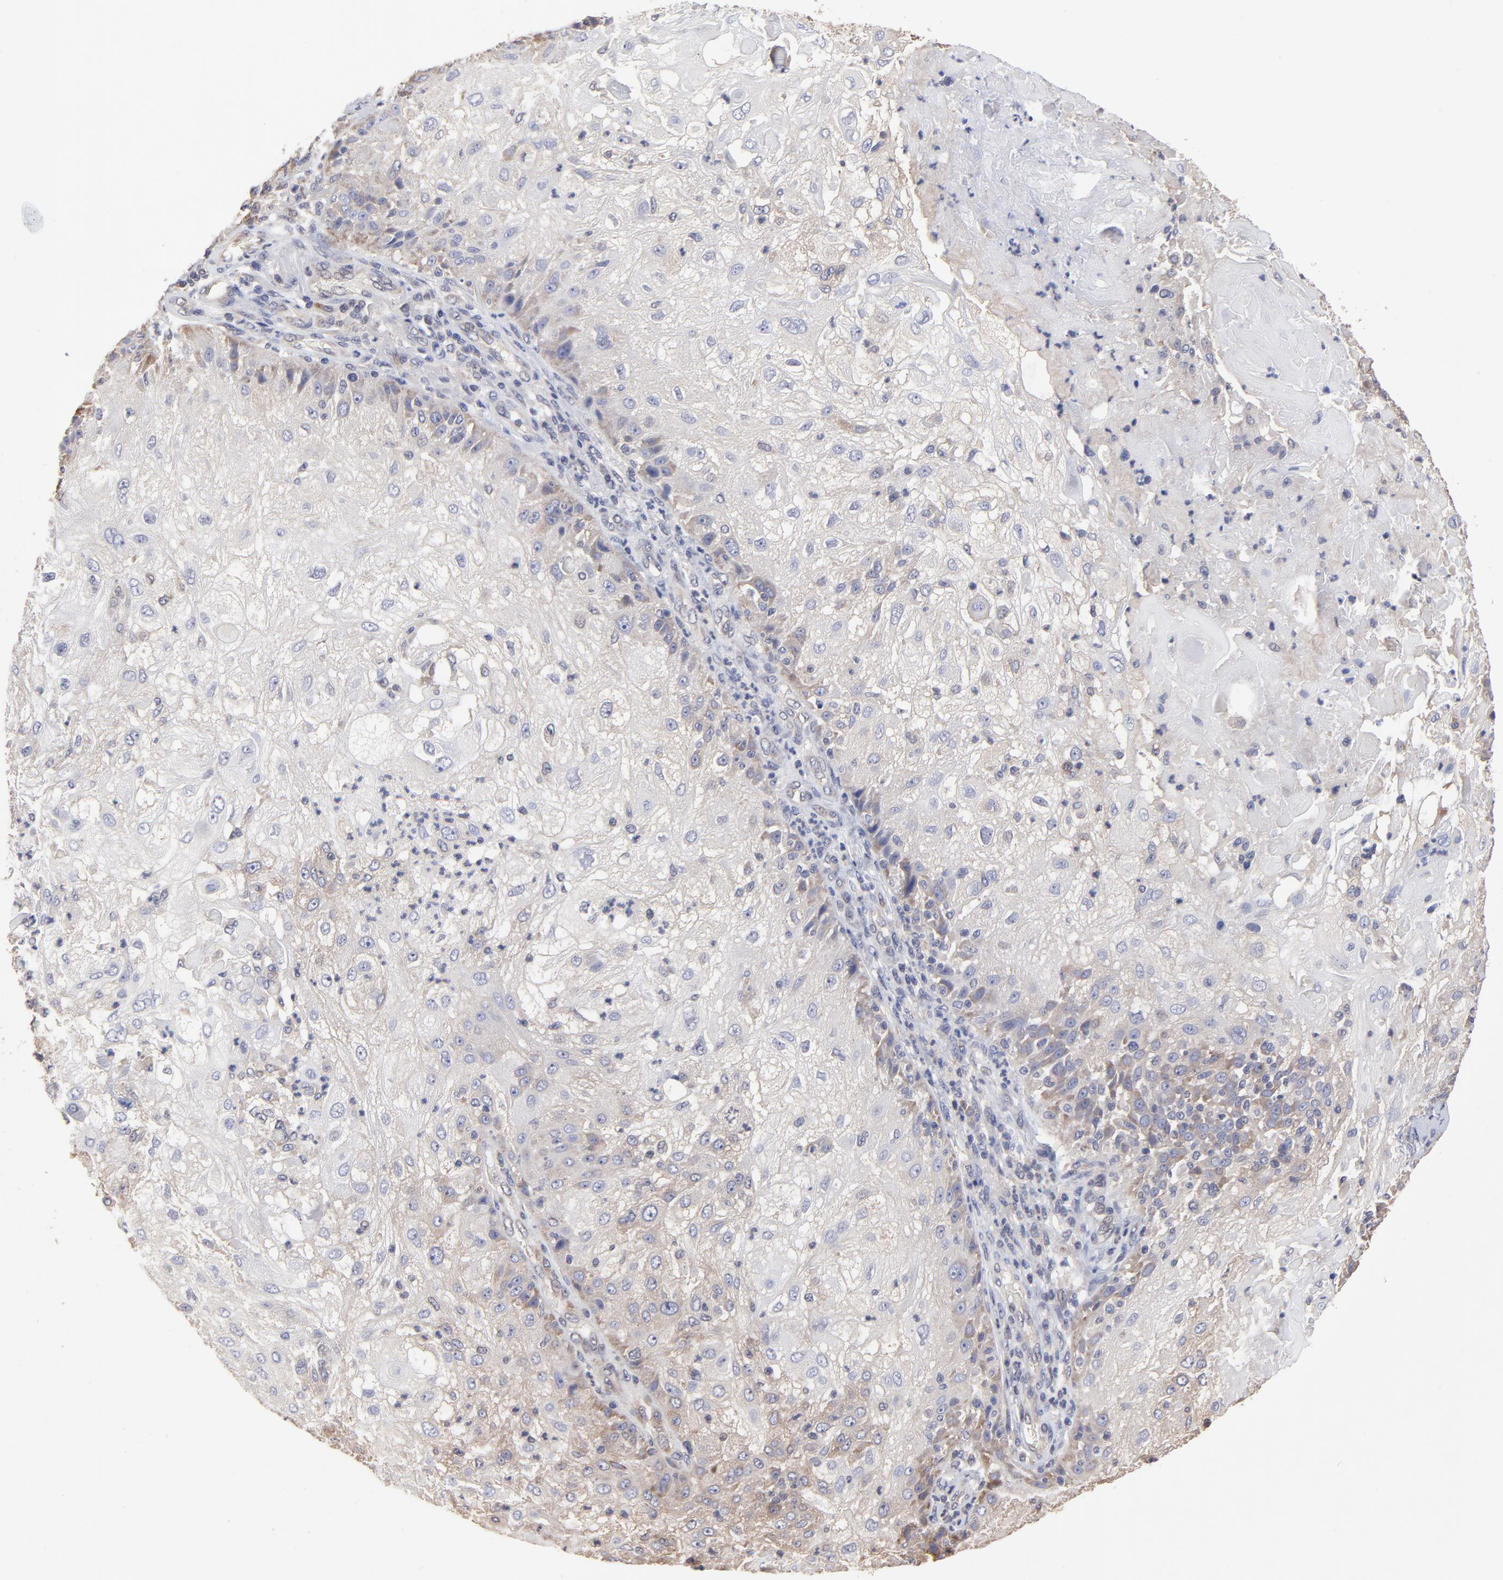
{"staining": {"intensity": "weak", "quantity": "<25%", "location": "cytoplasmic/membranous"}, "tissue": "skin cancer", "cell_type": "Tumor cells", "image_type": "cancer", "snomed": [{"axis": "morphology", "description": "Normal tissue, NOS"}, {"axis": "morphology", "description": "Squamous cell carcinoma, NOS"}, {"axis": "topography", "description": "Skin"}], "caption": "This is a micrograph of IHC staining of skin cancer, which shows no positivity in tumor cells.", "gene": "CCT2", "patient": {"sex": "female", "age": 83}}